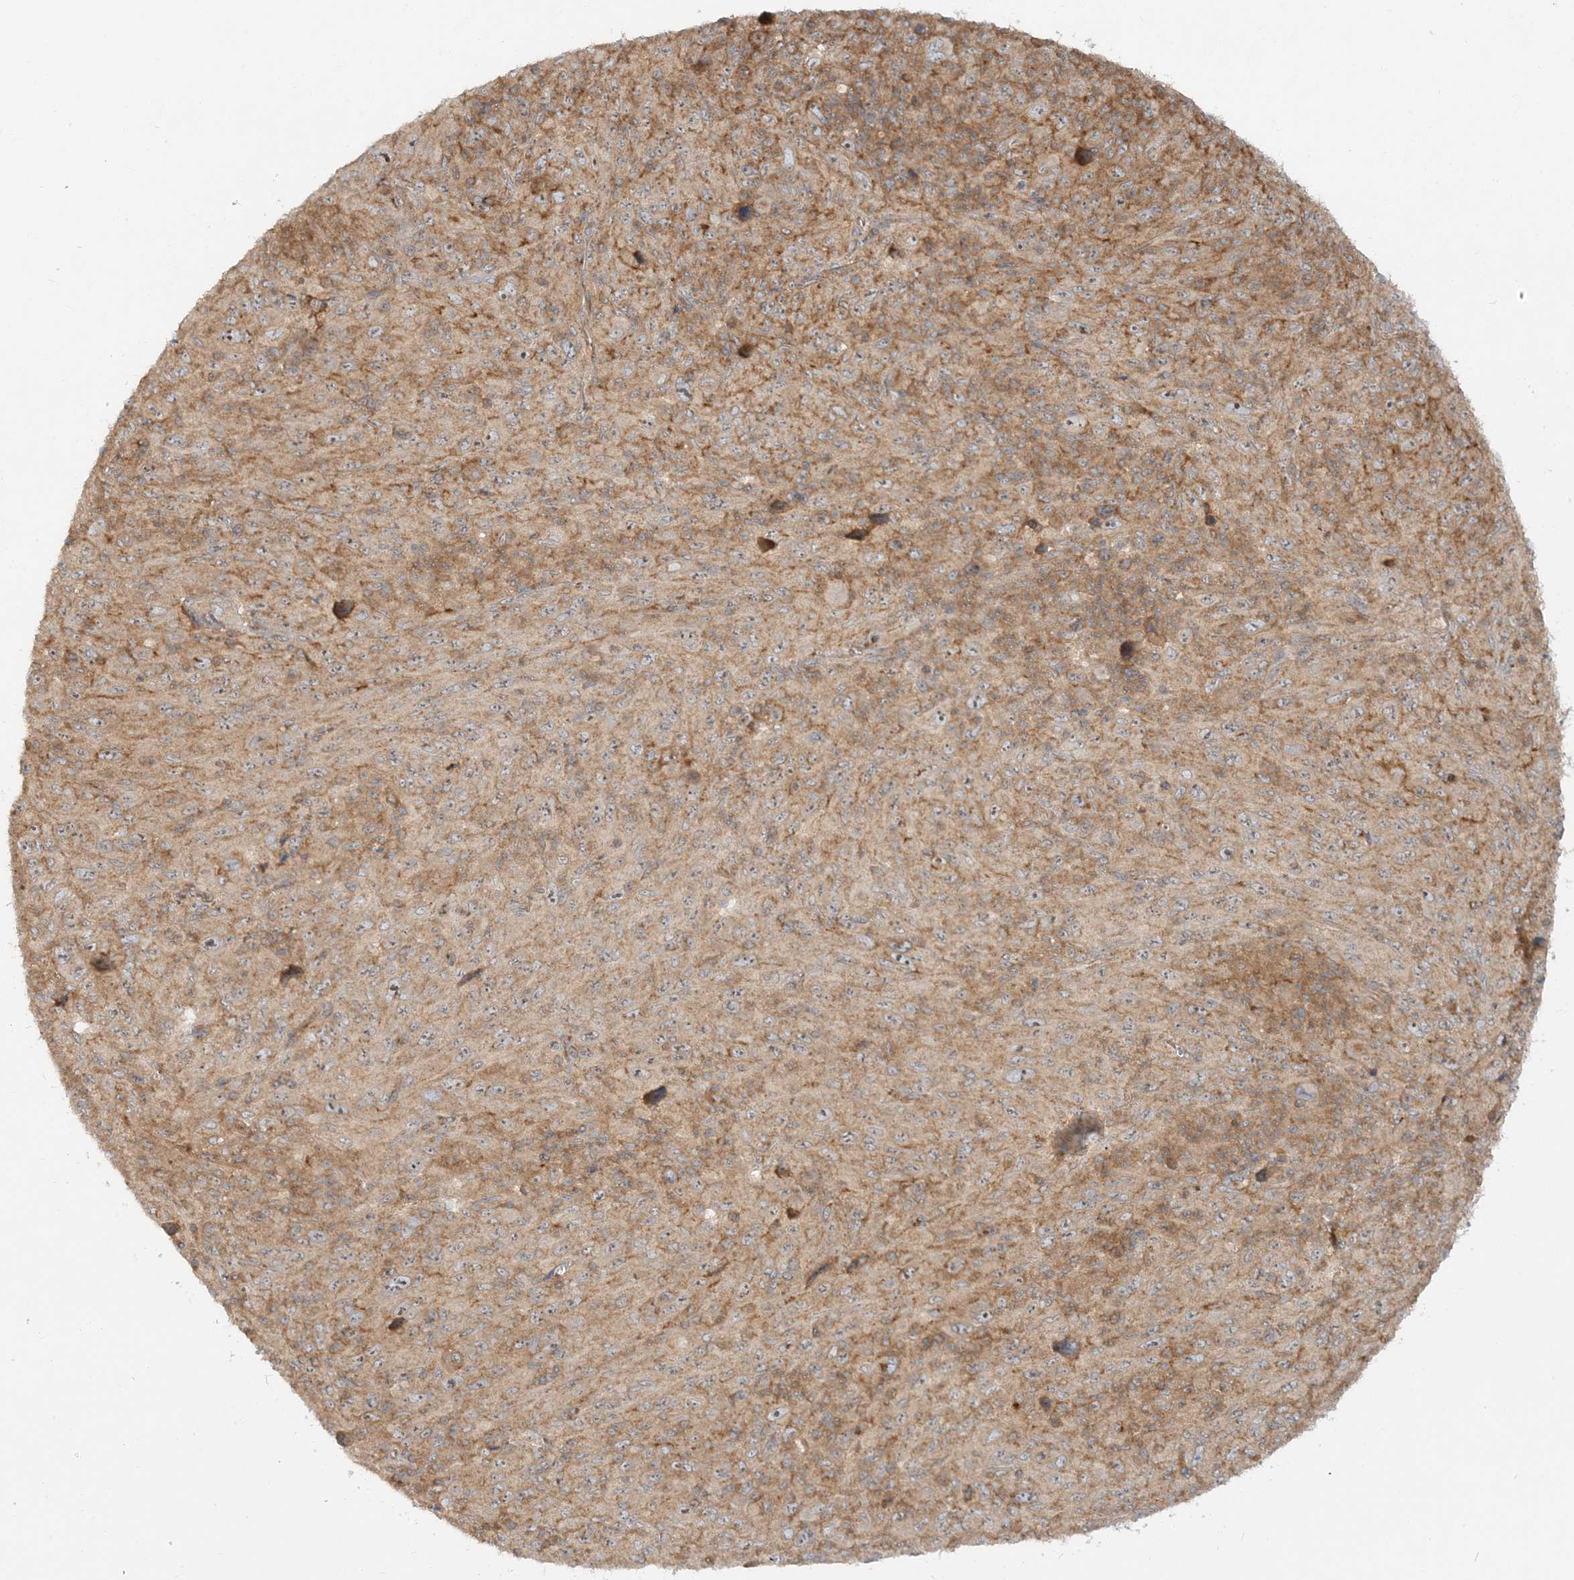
{"staining": {"intensity": "moderate", "quantity": ">75%", "location": "cytoplasmic/membranous"}, "tissue": "melanoma", "cell_type": "Tumor cells", "image_type": "cancer", "snomed": [{"axis": "morphology", "description": "Malignant melanoma, Metastatic site"}, {"axis": "topography", "description": "Skin"}], "caption": "Protein expression by IHC exhibits moderate cytoplasmic/membranous expression in approximately >75% of tumor cells in malignant melanoma (metastatic site). (DAB (3,3'-diaminobenzidine) IHC with brightfield microscopy, high magnification).", "gene": "AP1AR", "patient": {"sex": "female", "age": 56}}